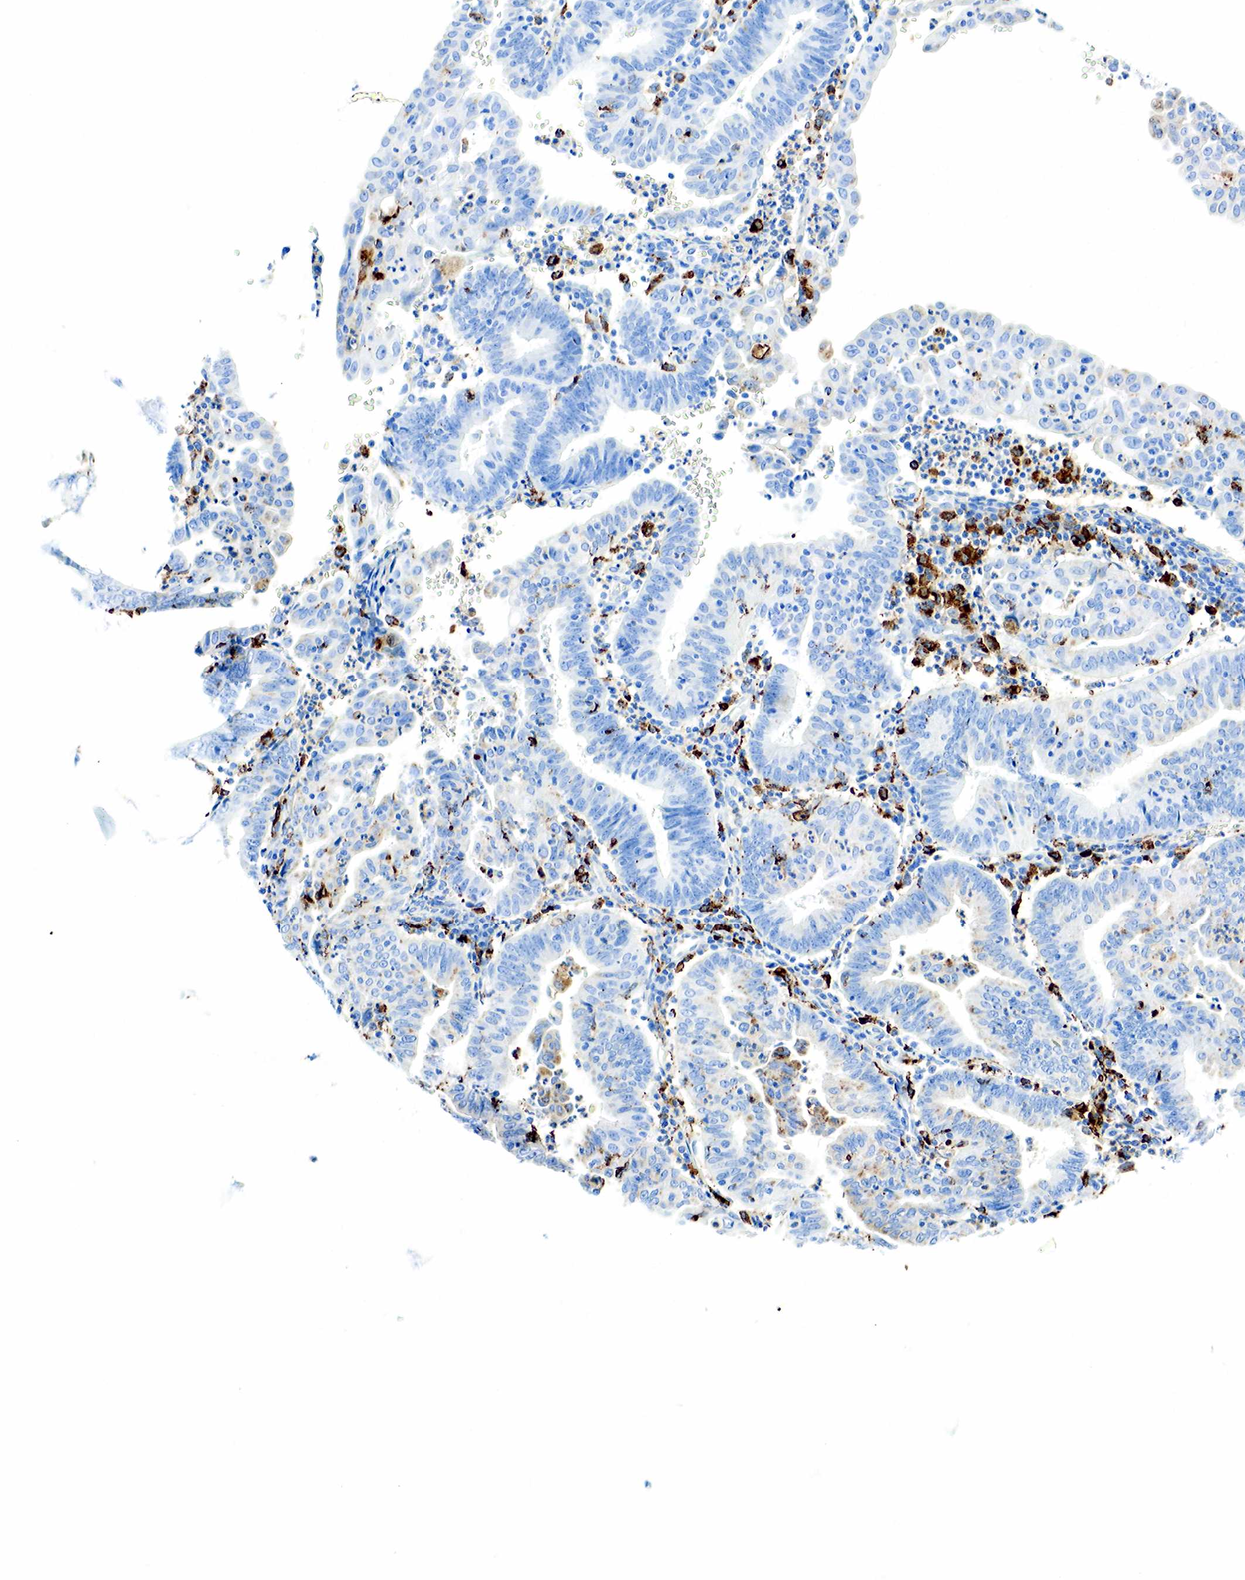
{"staining": {"intensity": "negative", "quantity": "none", "location": "none"}, "tissue": "endometrial cancer", "cell_type": "Tumor cells", "image_type": "cancer", "snomed": [{"axis": "morphology", "description": "Adenocarcinoma, NOS"}, {"axis": "topography", "description": "Endometrium"}], "caption": "Human adenocarcinoma (endometrial) stained for a protein using immunohistochemistry (IHC) reveals no staining in tumor cells.", "gene": "CD68", "patient": {"sex": "female", "age": 60}}